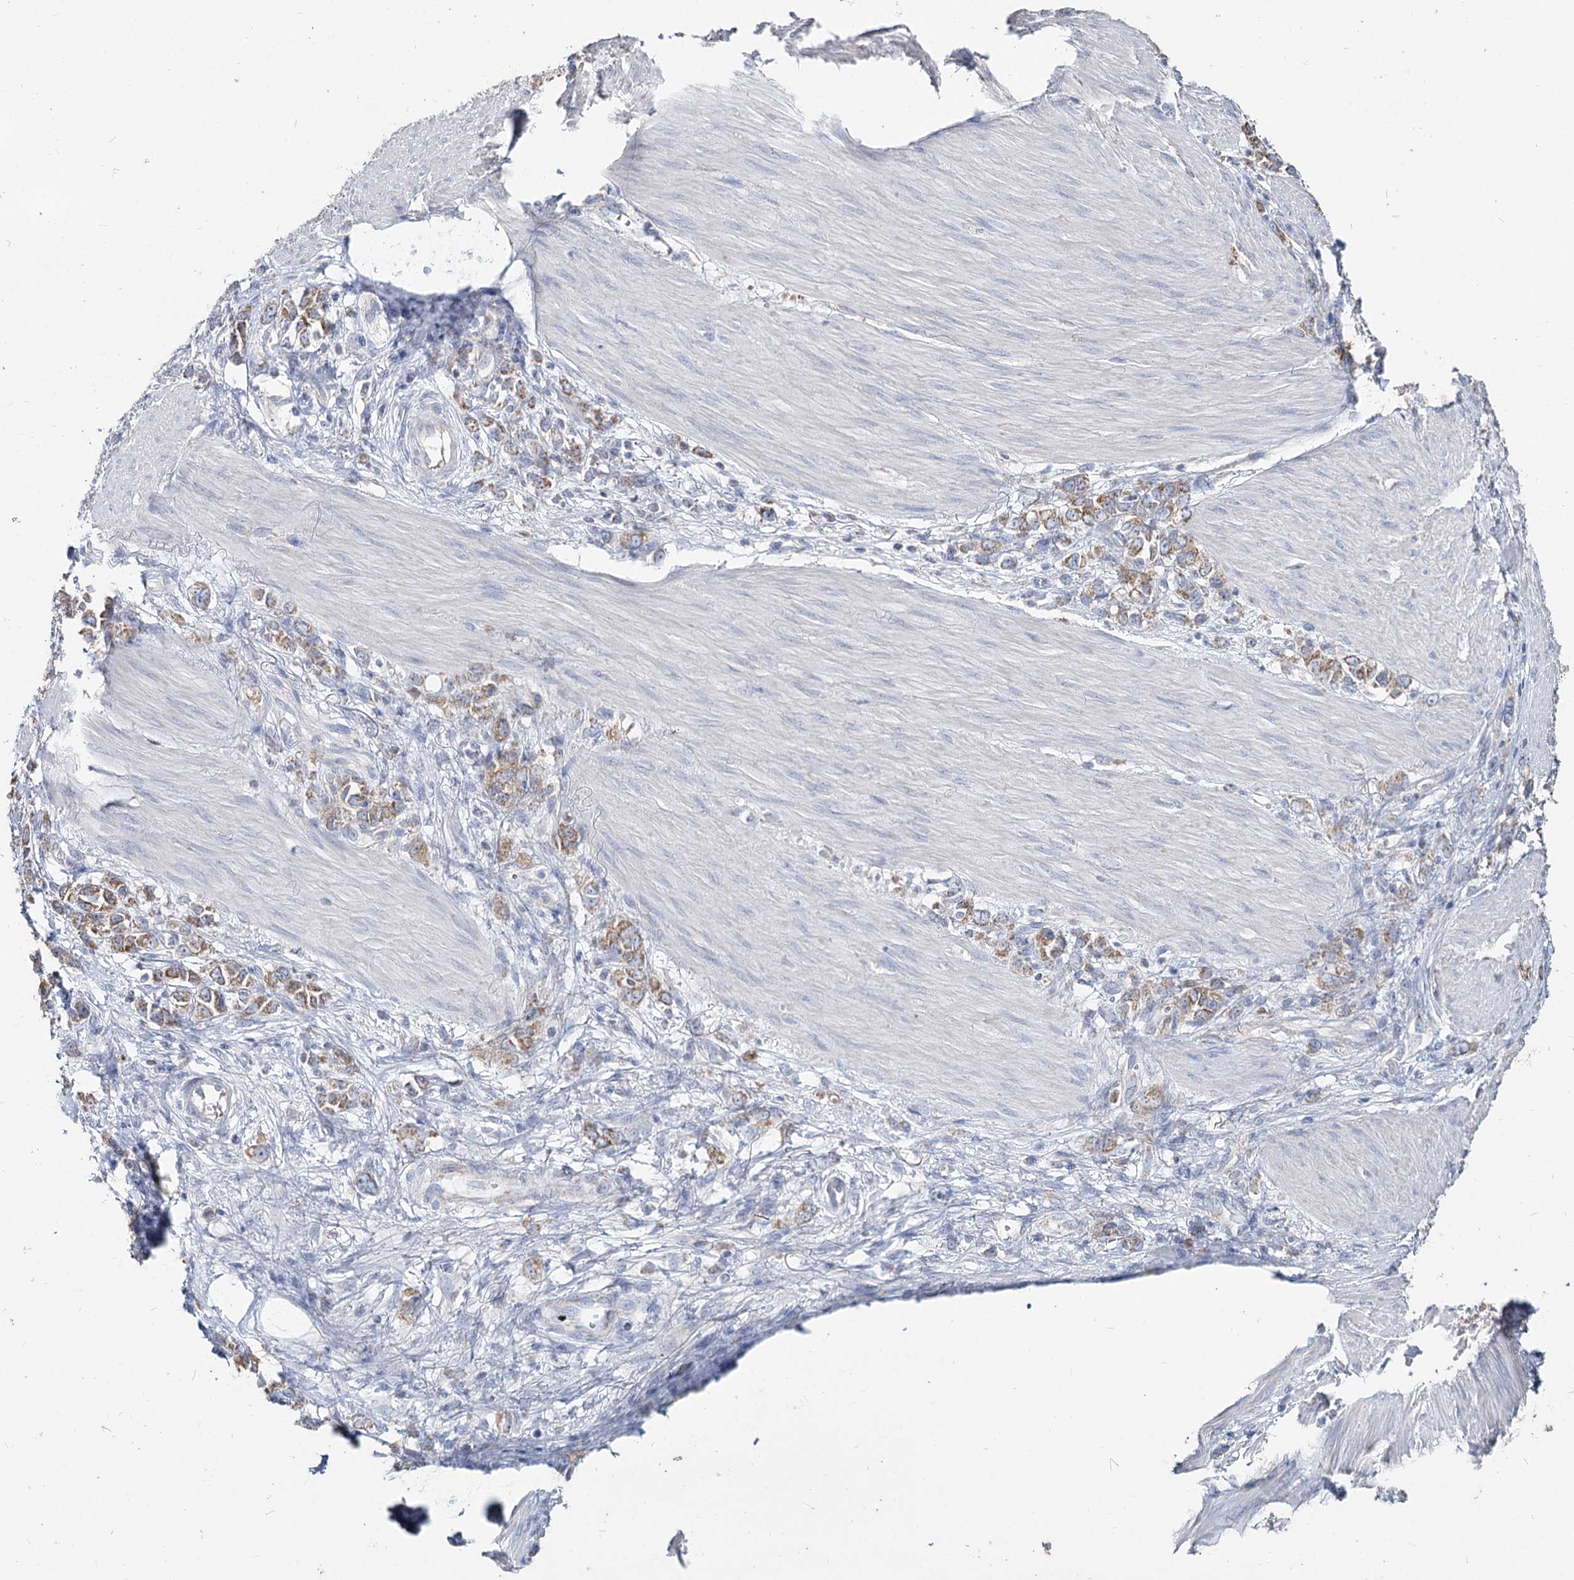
{"staining": {"intensity": "moderate", "quantity": ">75%", "location": "cytoplasmic/membranous"}, "tissue": "stomach cancer", "cell_type": "Tumor cells", "image_type": "cancer", "snomed": [{"axis": "morphology", "description": "Adenocarcinoma, NOS"}, {"axis": "topography", "description": "Stomach"}], "caption": "Protein staining by immunohistochemistry (IHC) demonstrates moderate cytoplasmic/membranous positivity in about >75% of tumor cells in adenocarcinoma (stomach).", "gene": "MCCC2", "patient": {"sex": "female", "age": 76}}